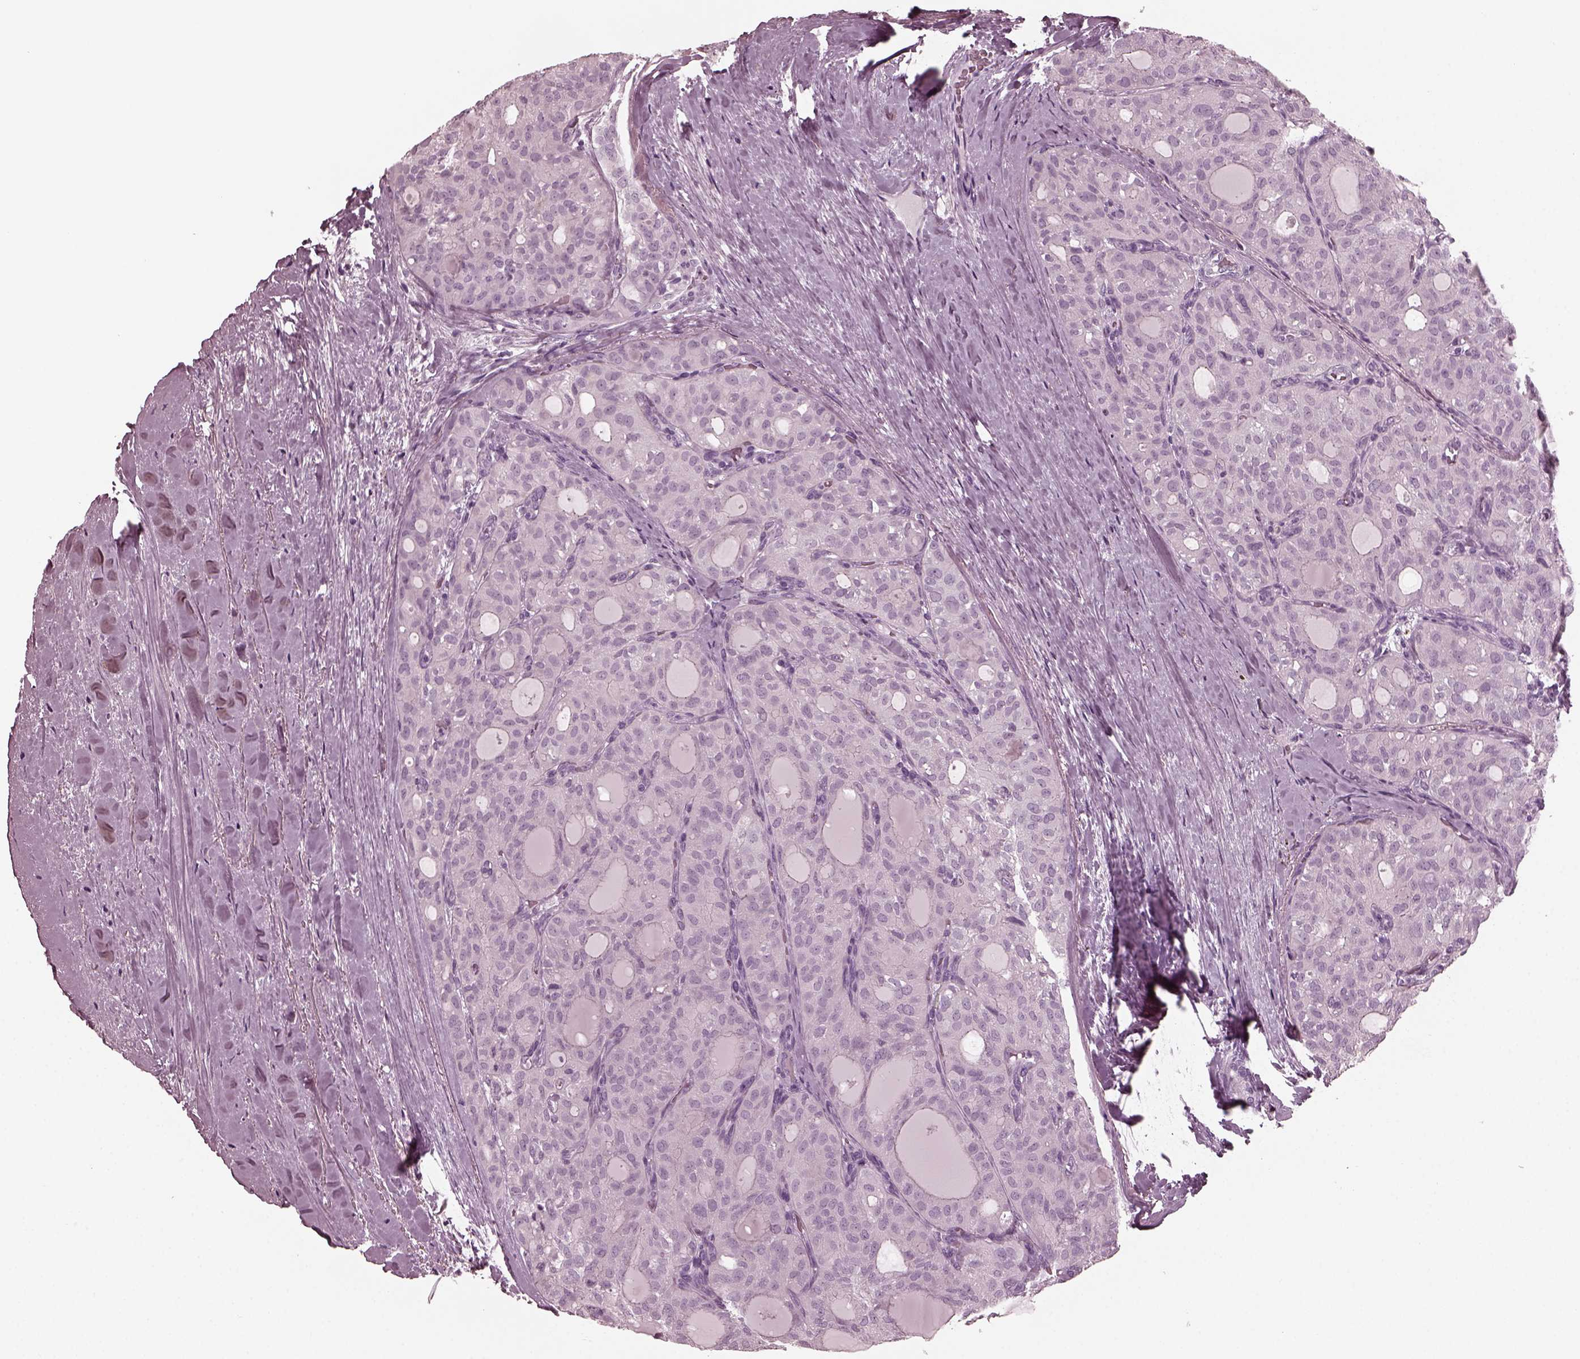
{"staining": {"intensity": "negative", "quantity": "none", "location": "none"}, "tissue": "thyroid cancer", "cell_type": "Tumor cells", "image_type": "cancer", "snomed": [{"axis": "morphology", "description": "Follicular adenoma carcinoma, NOS"}, {"axis": "topography", "description": "Thyroid gland"}], "caption": "DAB (3,3'-diaminobenzidine) immunohistochemical staining of thyroid cancer shows no significant positivity in tumor cells.", "gene": "GRM6", "patient": {"sex": "male", "age": 75}}